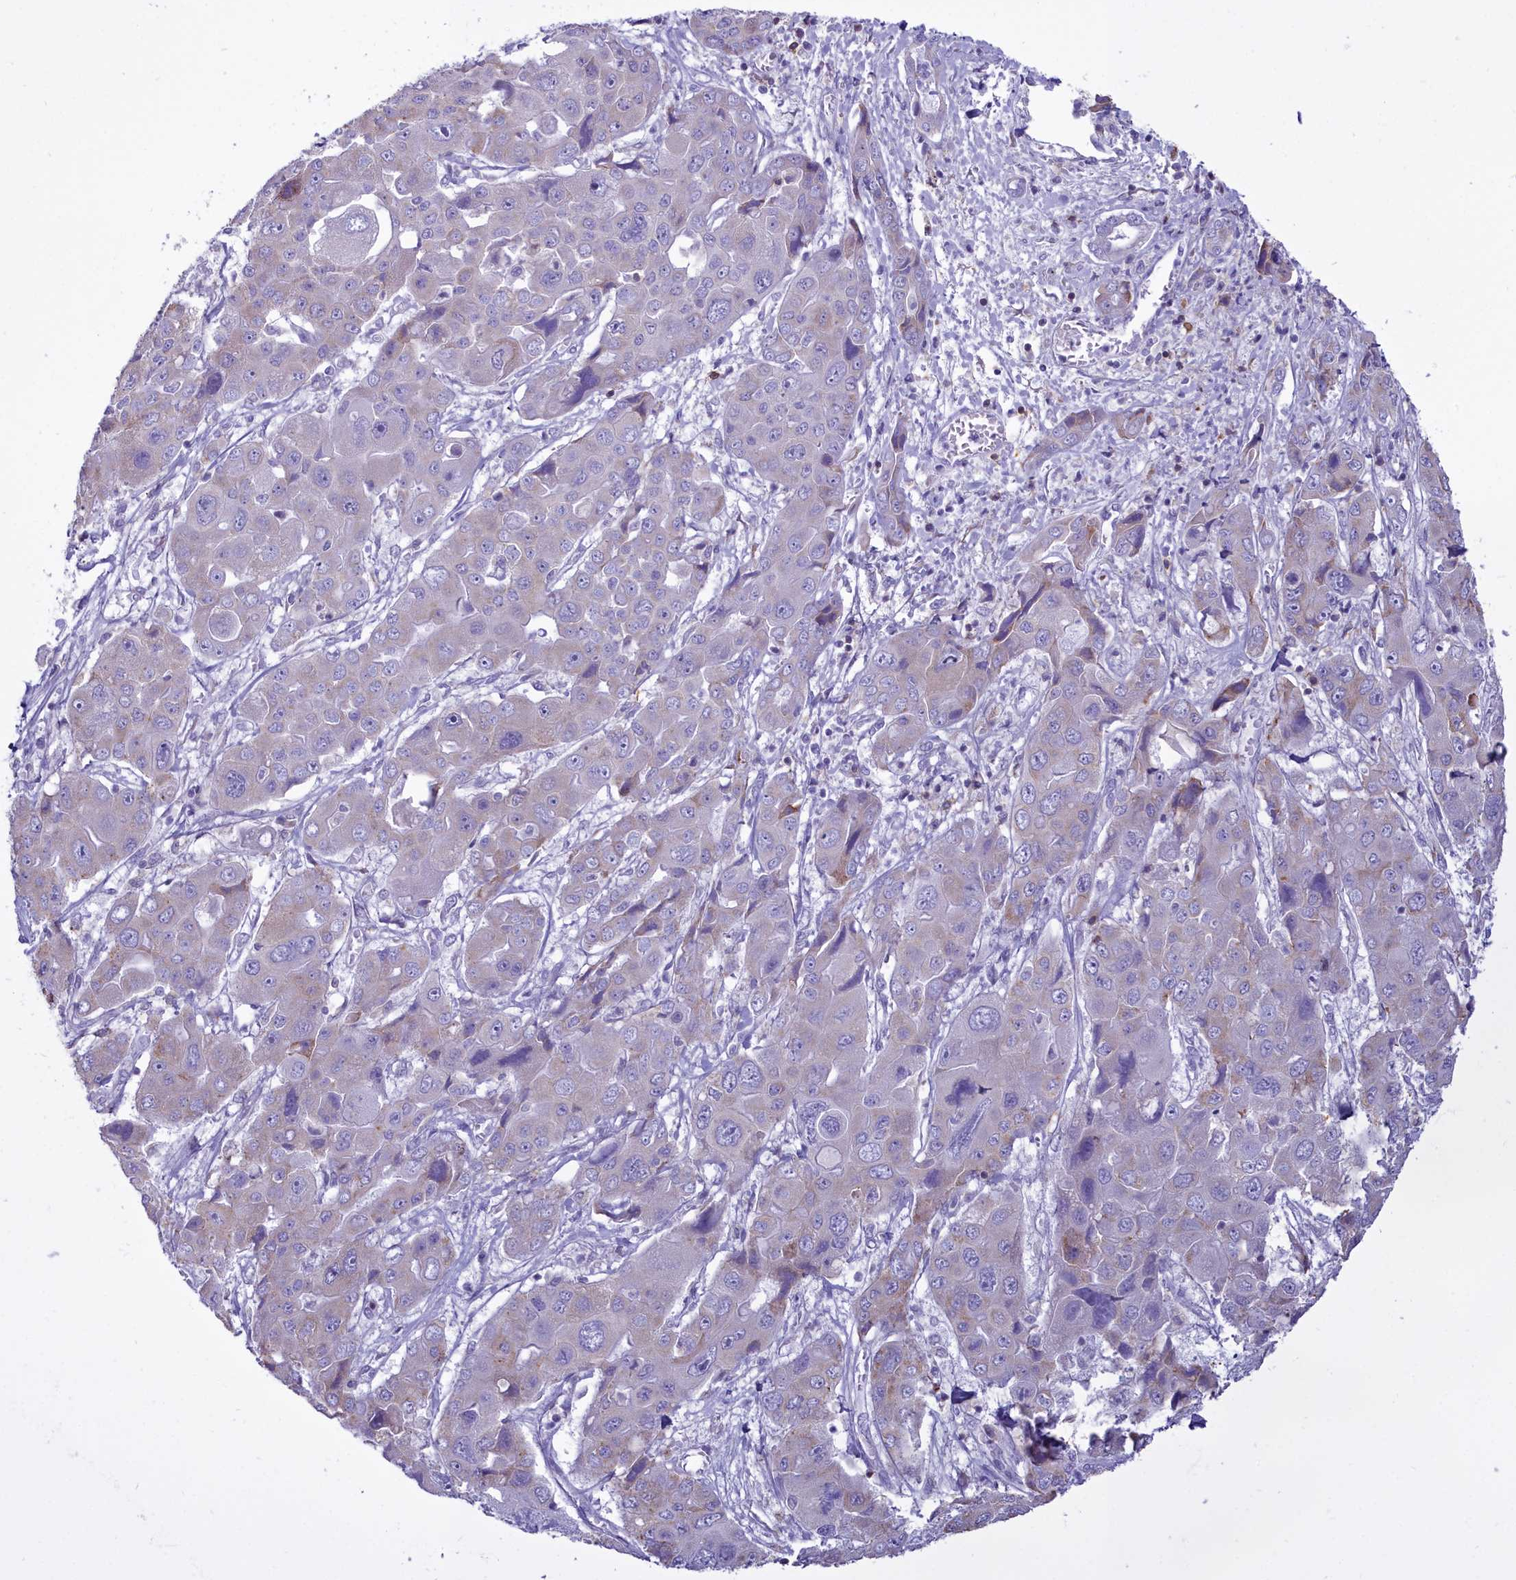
{"staining": {"intensity": "negative", "quantity": "none", "location": "none"}, "tissue": "liver cancer", "cell_type": "Tumor cells", "image_type": "cancer", "snomed": [{"axis": "morphology", "description": "Cholangiocarcinoma"}, {"axis": "topography", "description": "Liver"}], "caption": "There is no significant positivity in tumor cells of liver cancer.", "gene": "CD5", "patient": {"sex": "male", "age": 67}}